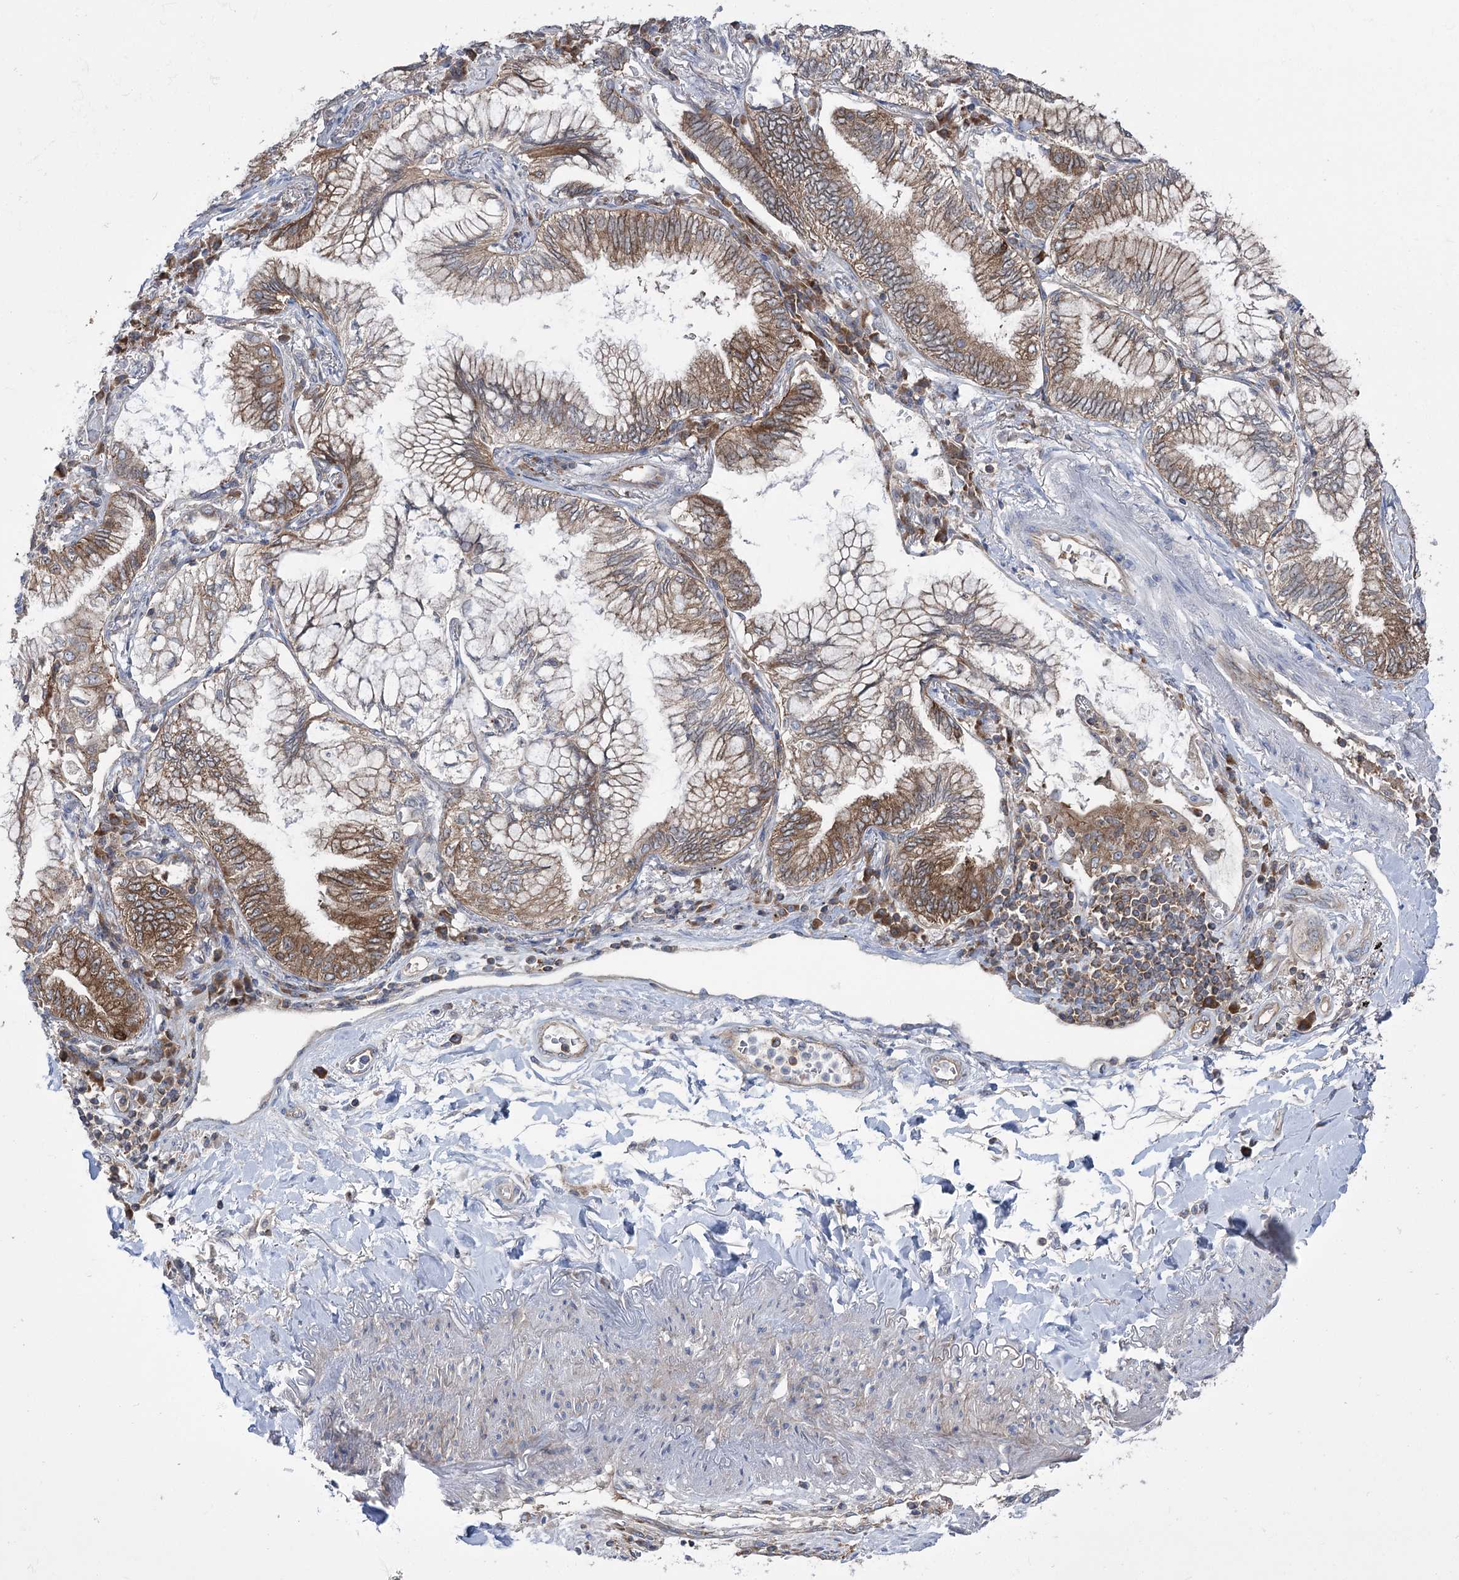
{"staining": {"intensity": "moderate", "quantity": ">75%", "location": "cytoplasmic/membranous"}, "tissue": "lung cancer", "cell_type": "Tumor cells", "image_type": "cancer", "snomed": [{"axis": "morphology", "description": "Adenocarcinoma, NOS"}, {"axis": "topography", "description": "Lung"}], "caption": "Lung cancer was stained to show a protein in brown. There is medium levels of moderate cytoplasmic/membranous expression in about >75% of tumor cells. (DAB IHC with brightfield microscopy, high magnification).", "gene": "ZNF622", "patient": {"sex": "female", "age": 70}}